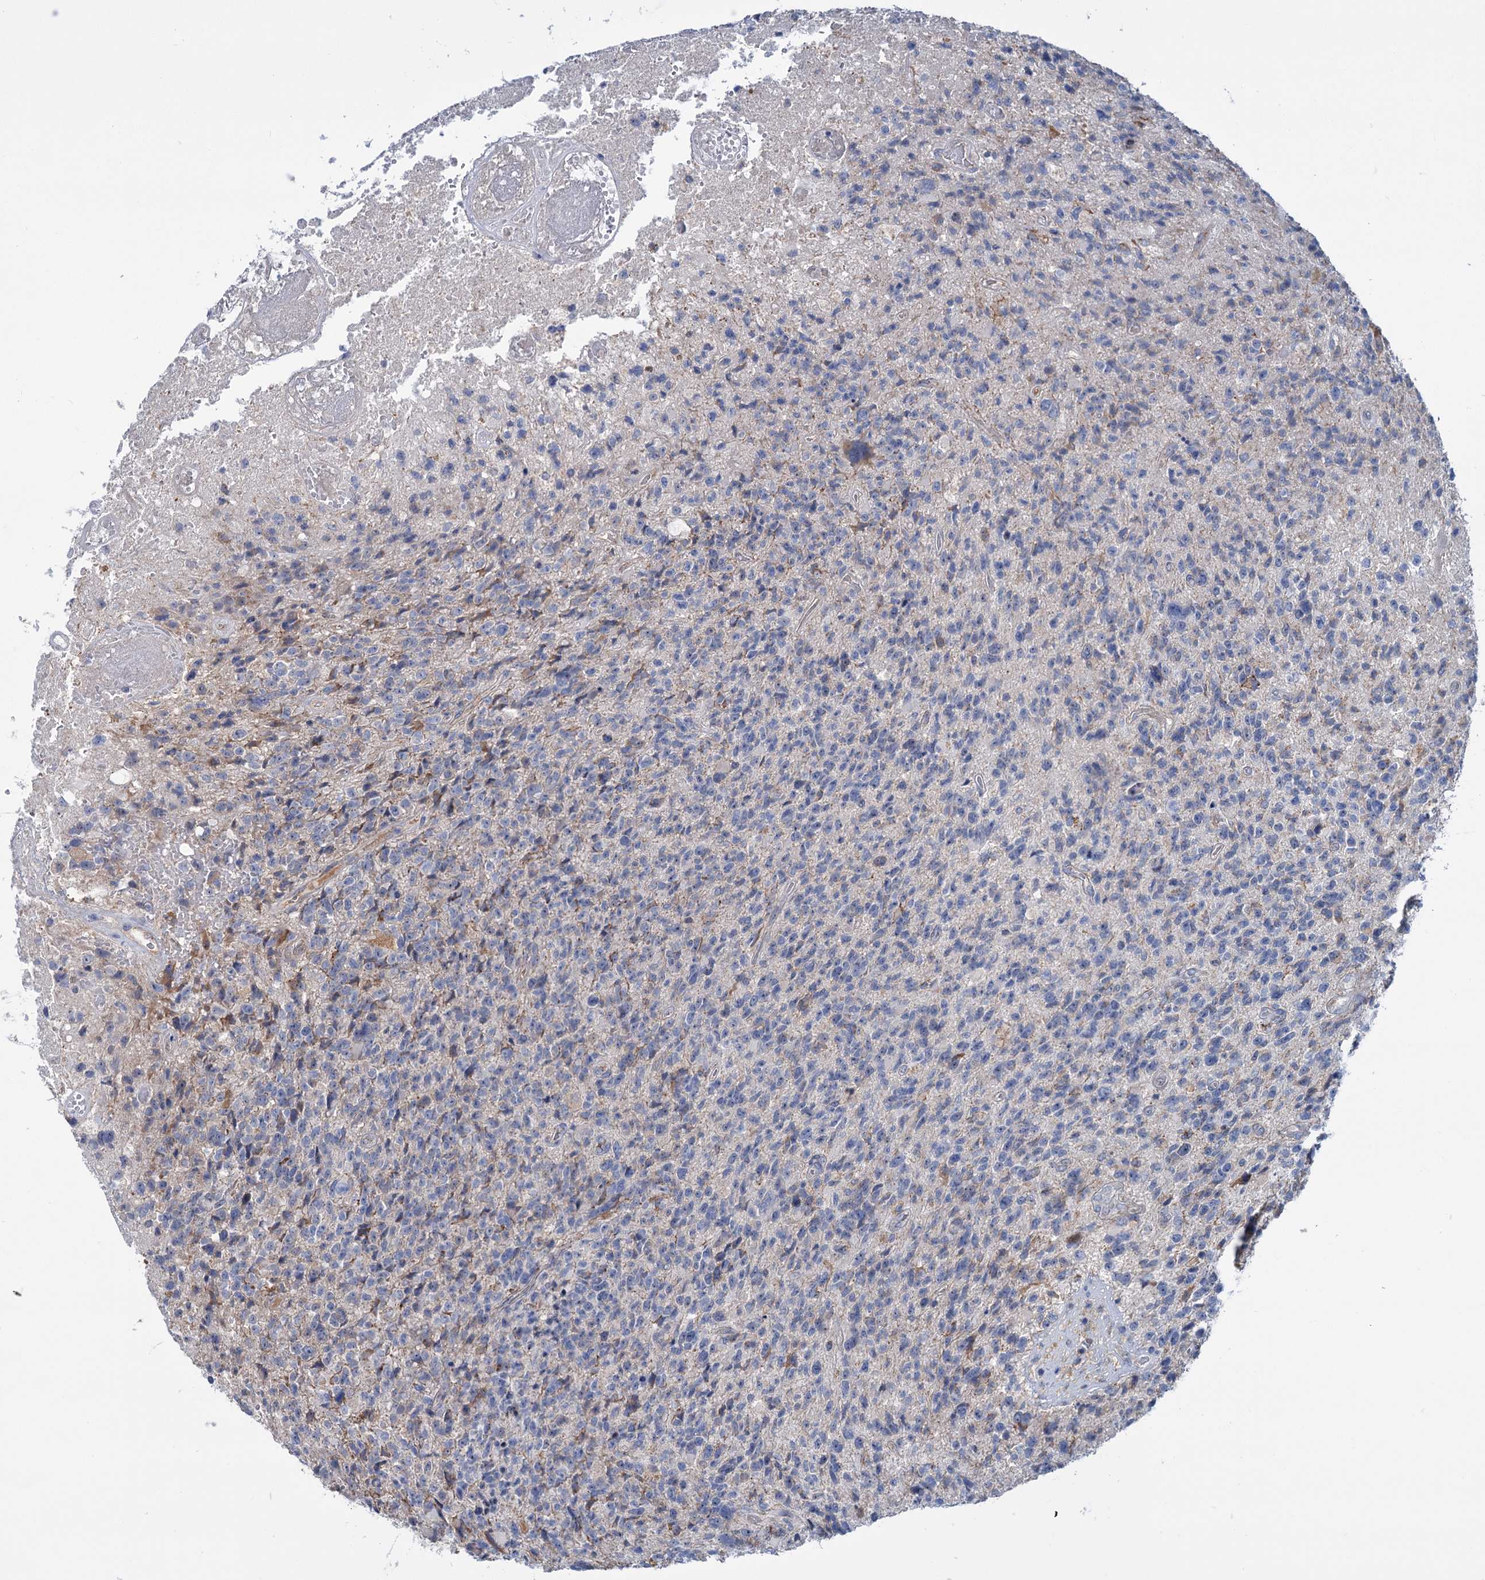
{"staining": {"intensity": "weak", "quantity": "<25%", "location": "cytoplasmic/membranous"}, "tissue": "glioma", "cell_type": "Tumor cells", "image_type": "cancer", "snomed": [{"axis": "morphology", "description": "Glioma, malignant, High grade"}, {"axis": "topography", "description": "Brain"}], "caption": "IHC histopathology image of neoplastic tissue: malignant glioma (high-grade) stained with DAB (3,3'-diaminobenzidine) demonstrates no significant protein staining in tumor cells. (DAB (3,3'-diaminobenzidine) immunohistochemistry visualized using brightfield microscopy, high magnification).", "gene": "LPIN1", "patient": {"sex": "male", "age": 76}}